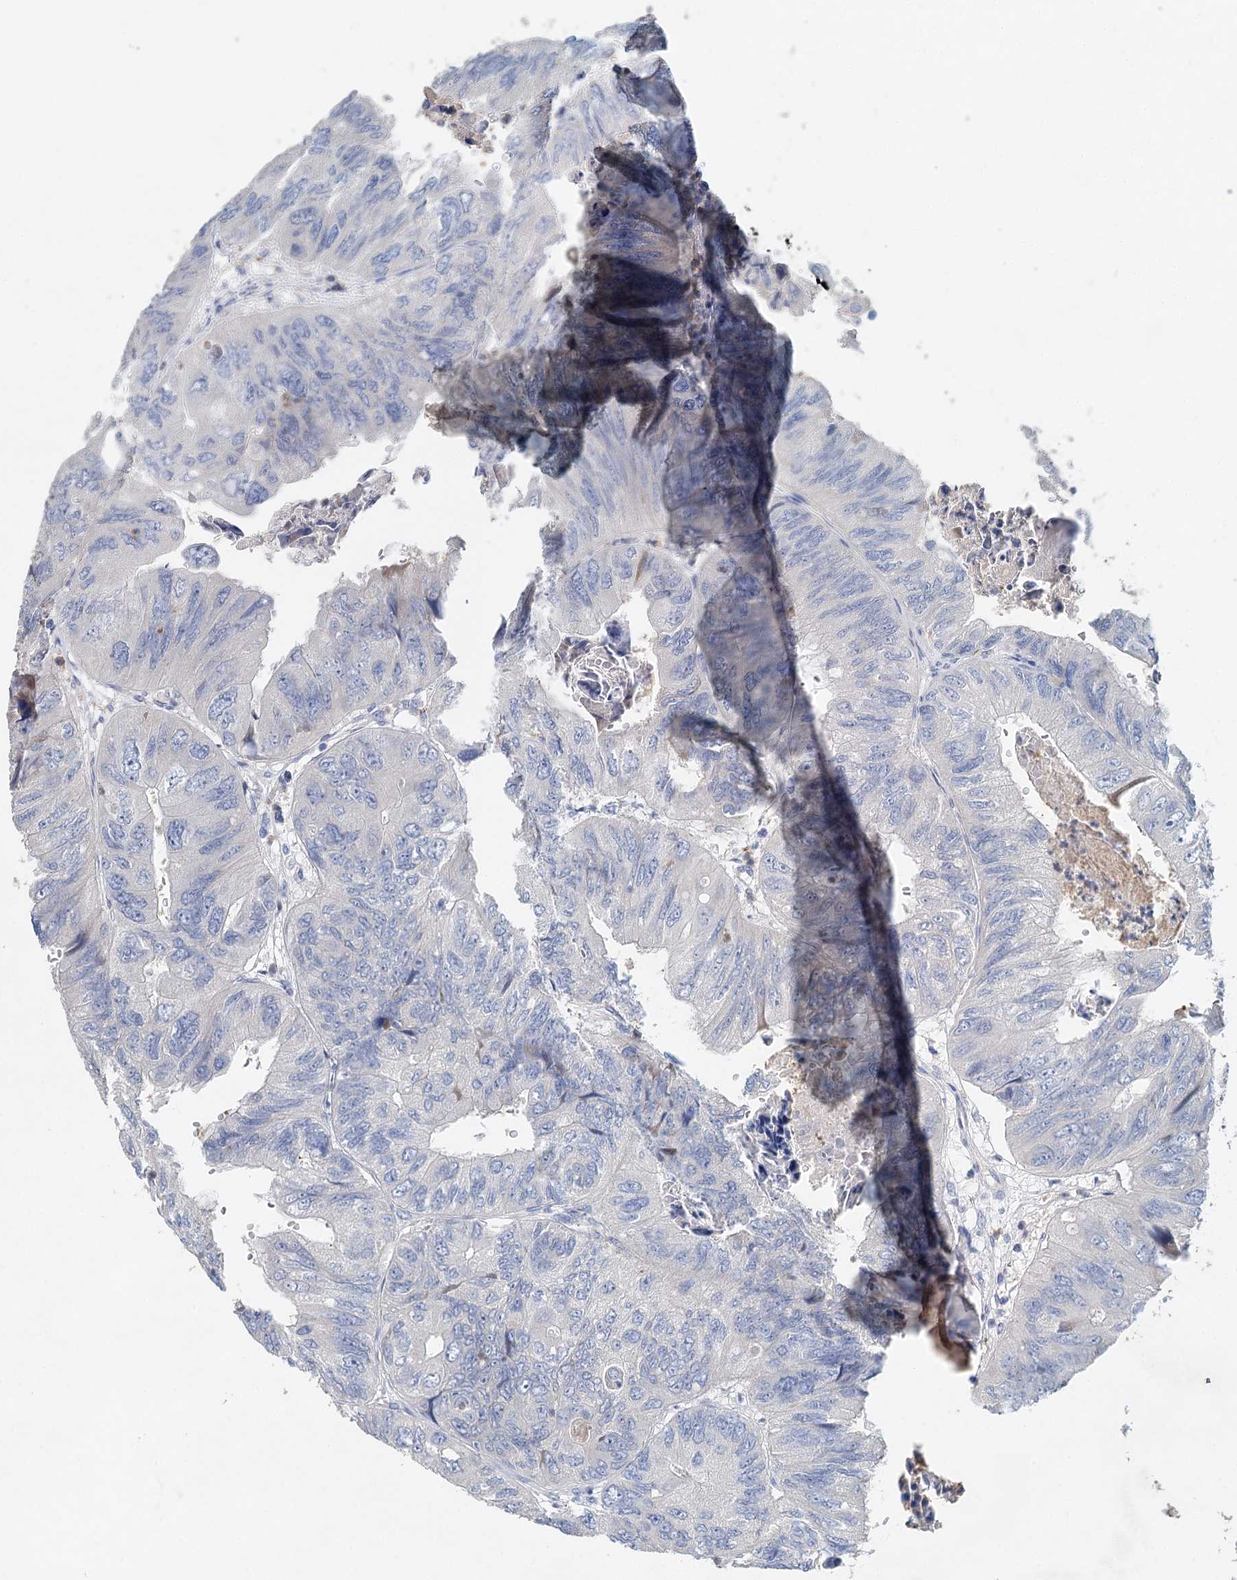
{"staining": {"intensity": "negative", "quantity": "none", "location": "none"}, "tissue": "colorectal cancer", "cell_type": "Tumor cells", "image_type": "cancer", "snomed": [{"axis": "morphology", "description": "Adenocarcinoma, NOS"}, {"axis": "topography", "description": "Rectum"}], "caption": "DAB (3,3'-diaminobenzidine) immunohistochemical staining of colorectal adenocarcinoma demonstrates no significant staining in tumor cells.", "gene": "MYL6B", "patient": {"sex": "male", "age": 63}}